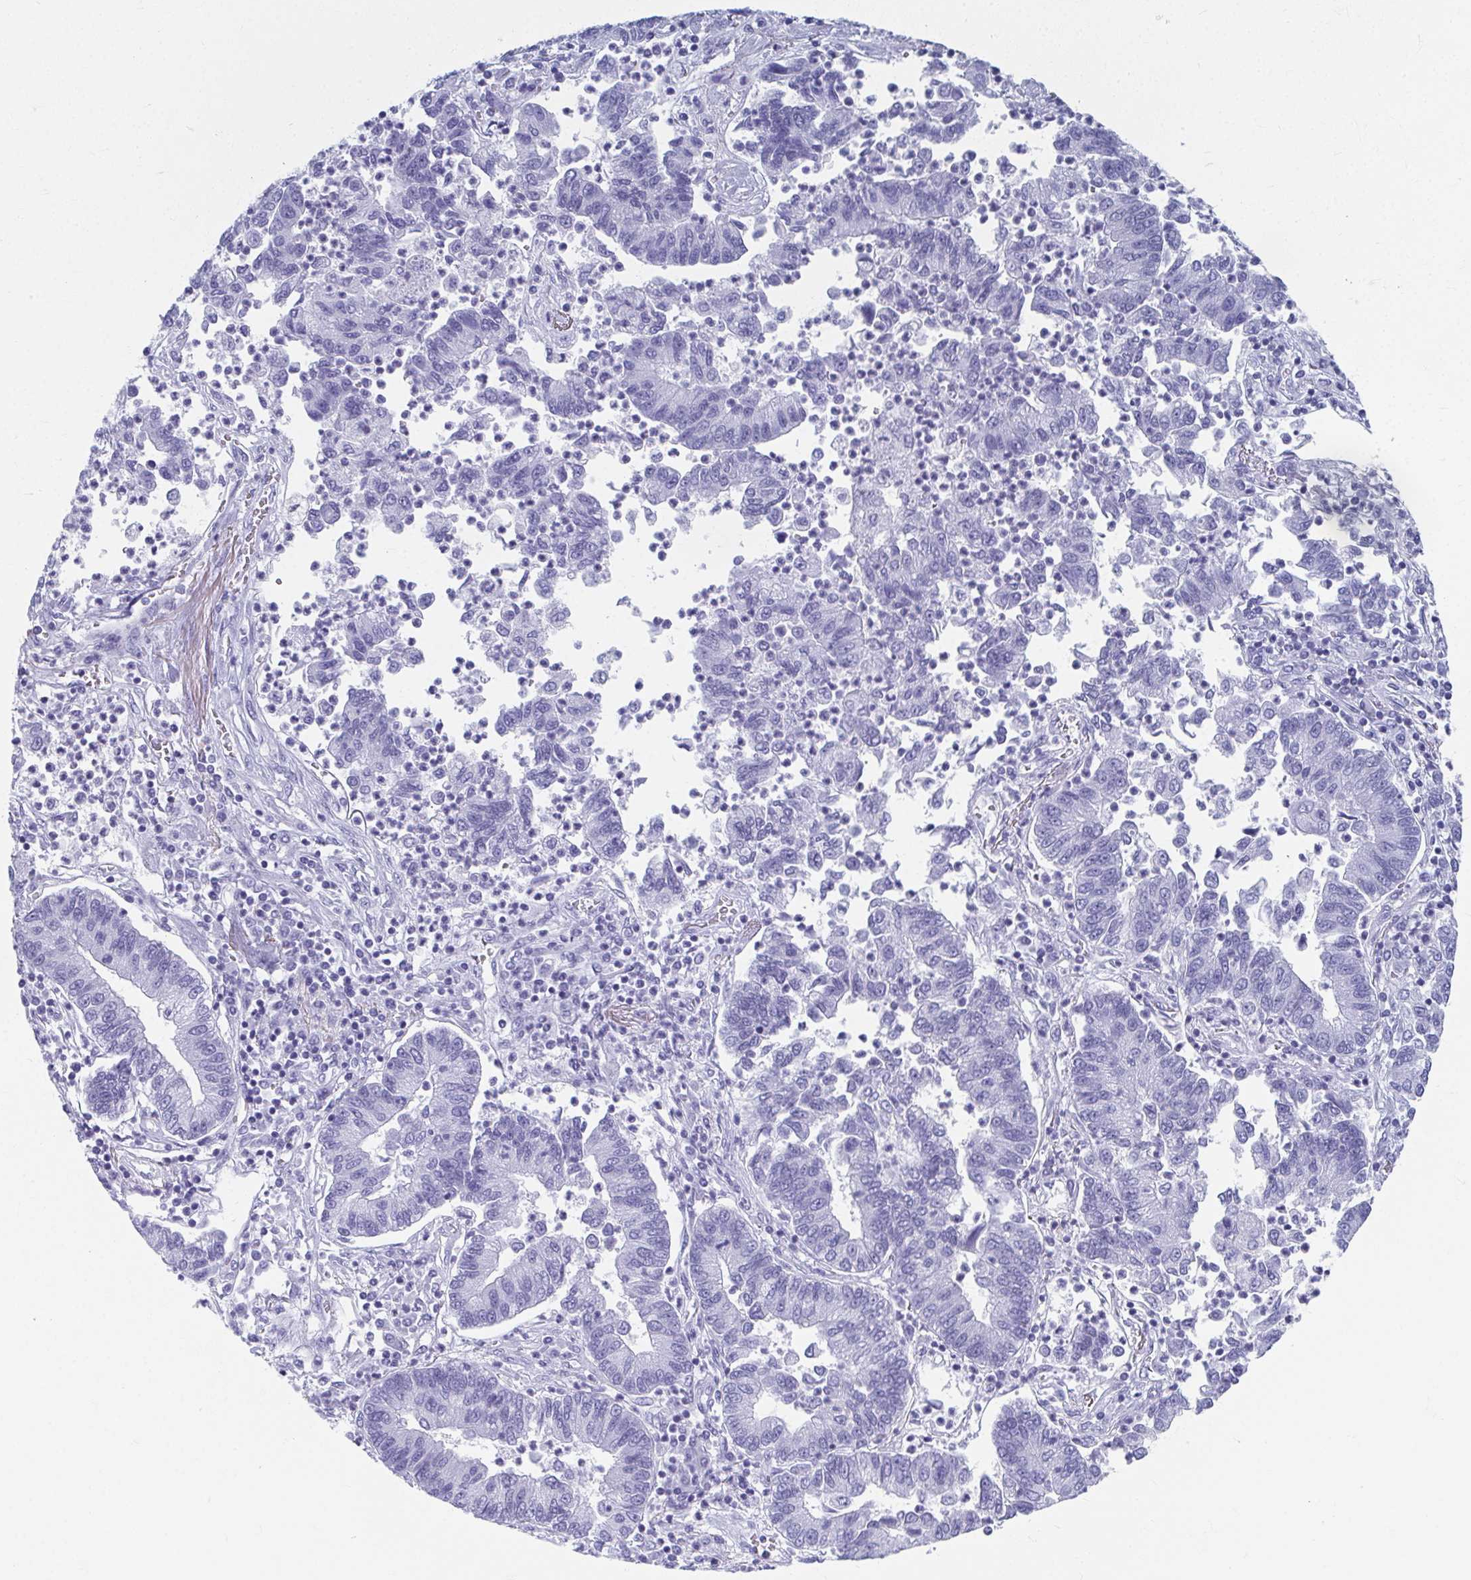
{"staining": {"intensity": "negative", "quantity": "none", "location": "none"}, "tissue": "lung cancer", "cell_type": "Tumor cells", "image_type": "cancer", "snomed": [{"axis": "morphology", "description": "Adenocarcinoma, NOS"}, {"axis": "topography", "description": "Lung"}], "caption": "Immunohistochemistry (IHC) histopathology image of lung cancer (adenocarcinoma) stained for a protein (brown), which reveals no staining in tumor cells.", "gene": "GHRL", "patient": {"sex": "female", "age": 57}}